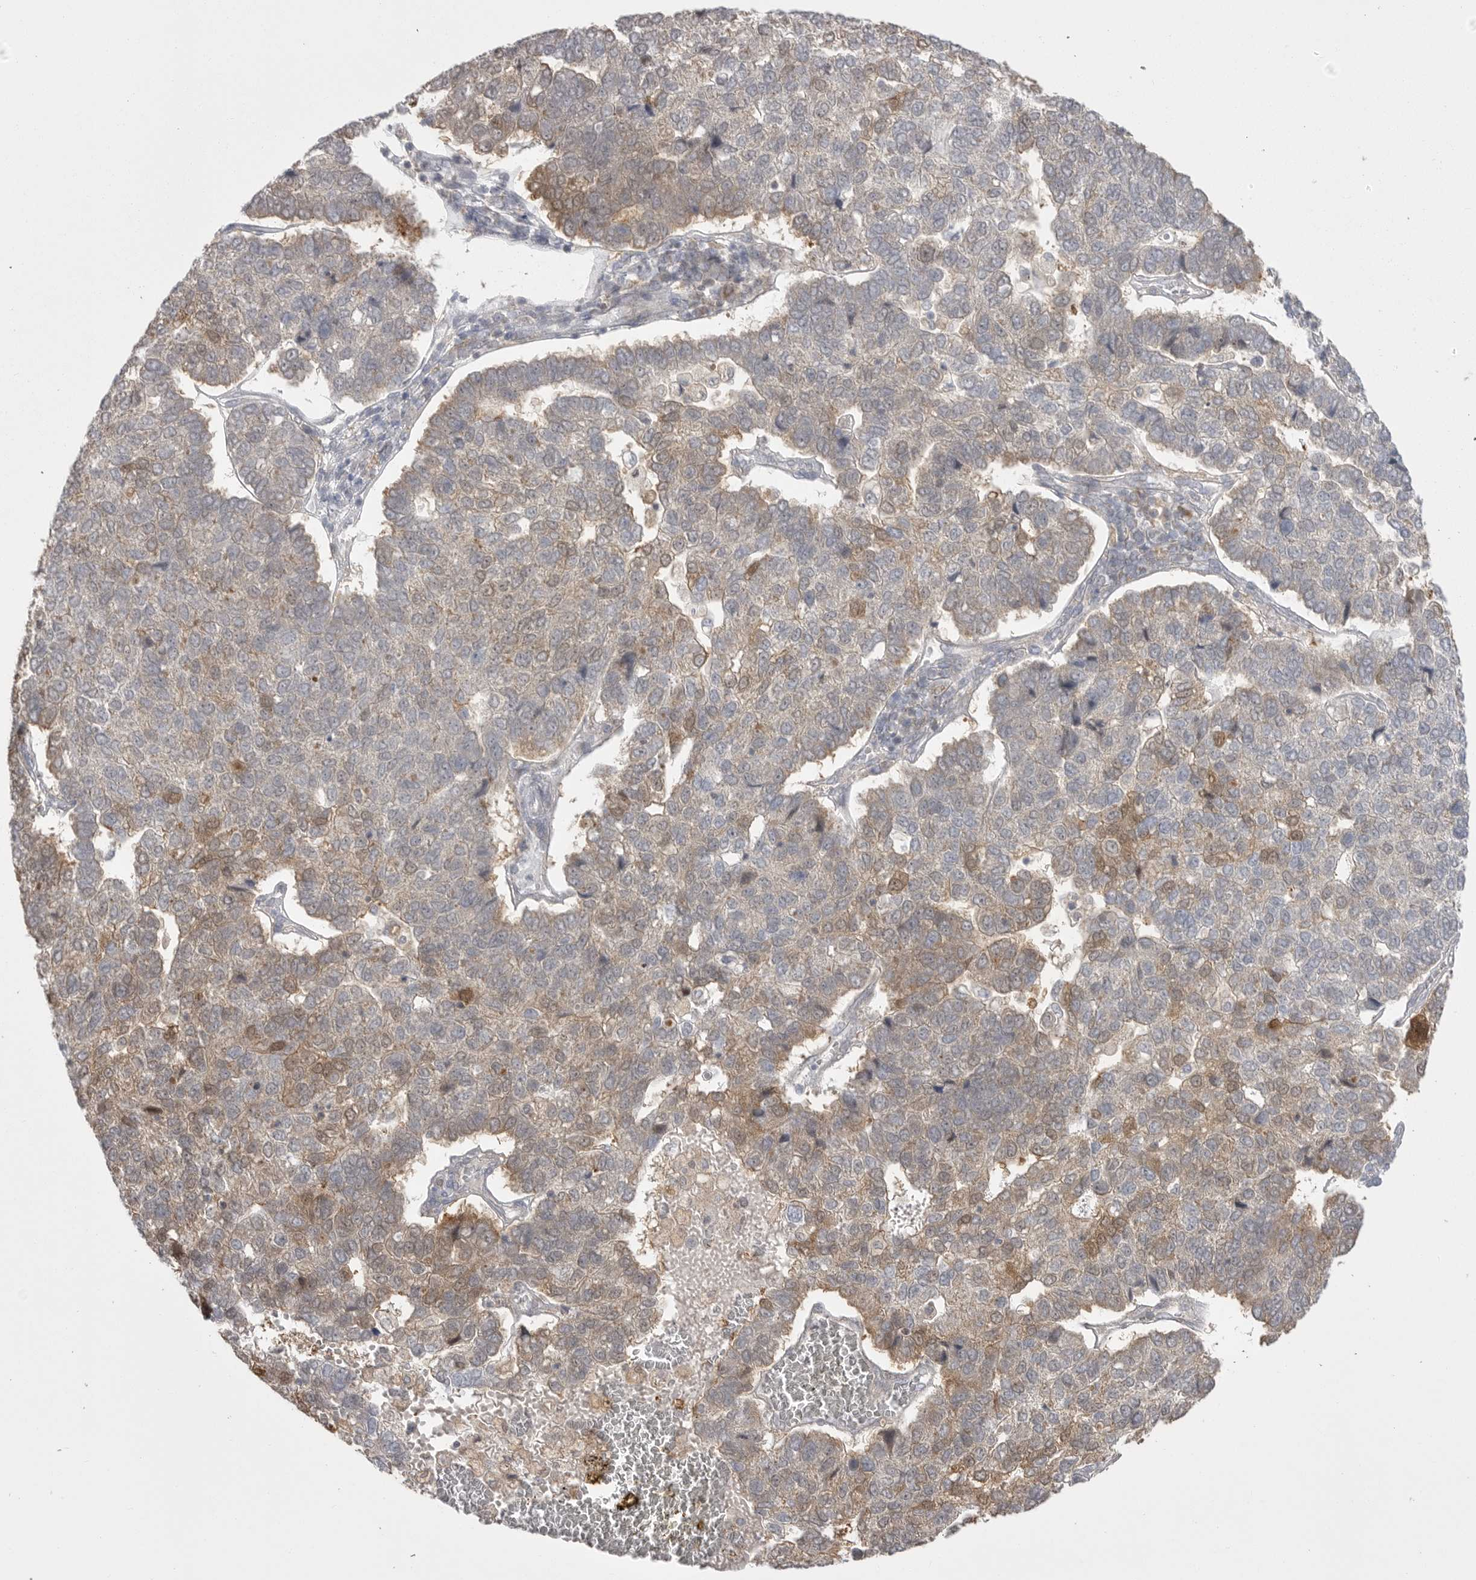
{"staining": {"intensity": "weak", "quantity": "25%-75%", "location": "cytoplasmic/membranous"}, "tissue": "pancreatic cancer", "cell_type": "Tumor cells", "image_type": "cancer", "snomed": [{"axis": "morphology", "description": "Adenocarcinoma, NOS"}, {"axis": "topography", "description": "Pancreas"}], "caption": "This is a photomicrograph of IHC staining of pancreatic adenocarcinoma, which shows weak expression in the cytoplasmic/membranous of tumor cells.", "gene": "KYAT3", "patient": {"sex": "female", "age": 61}}